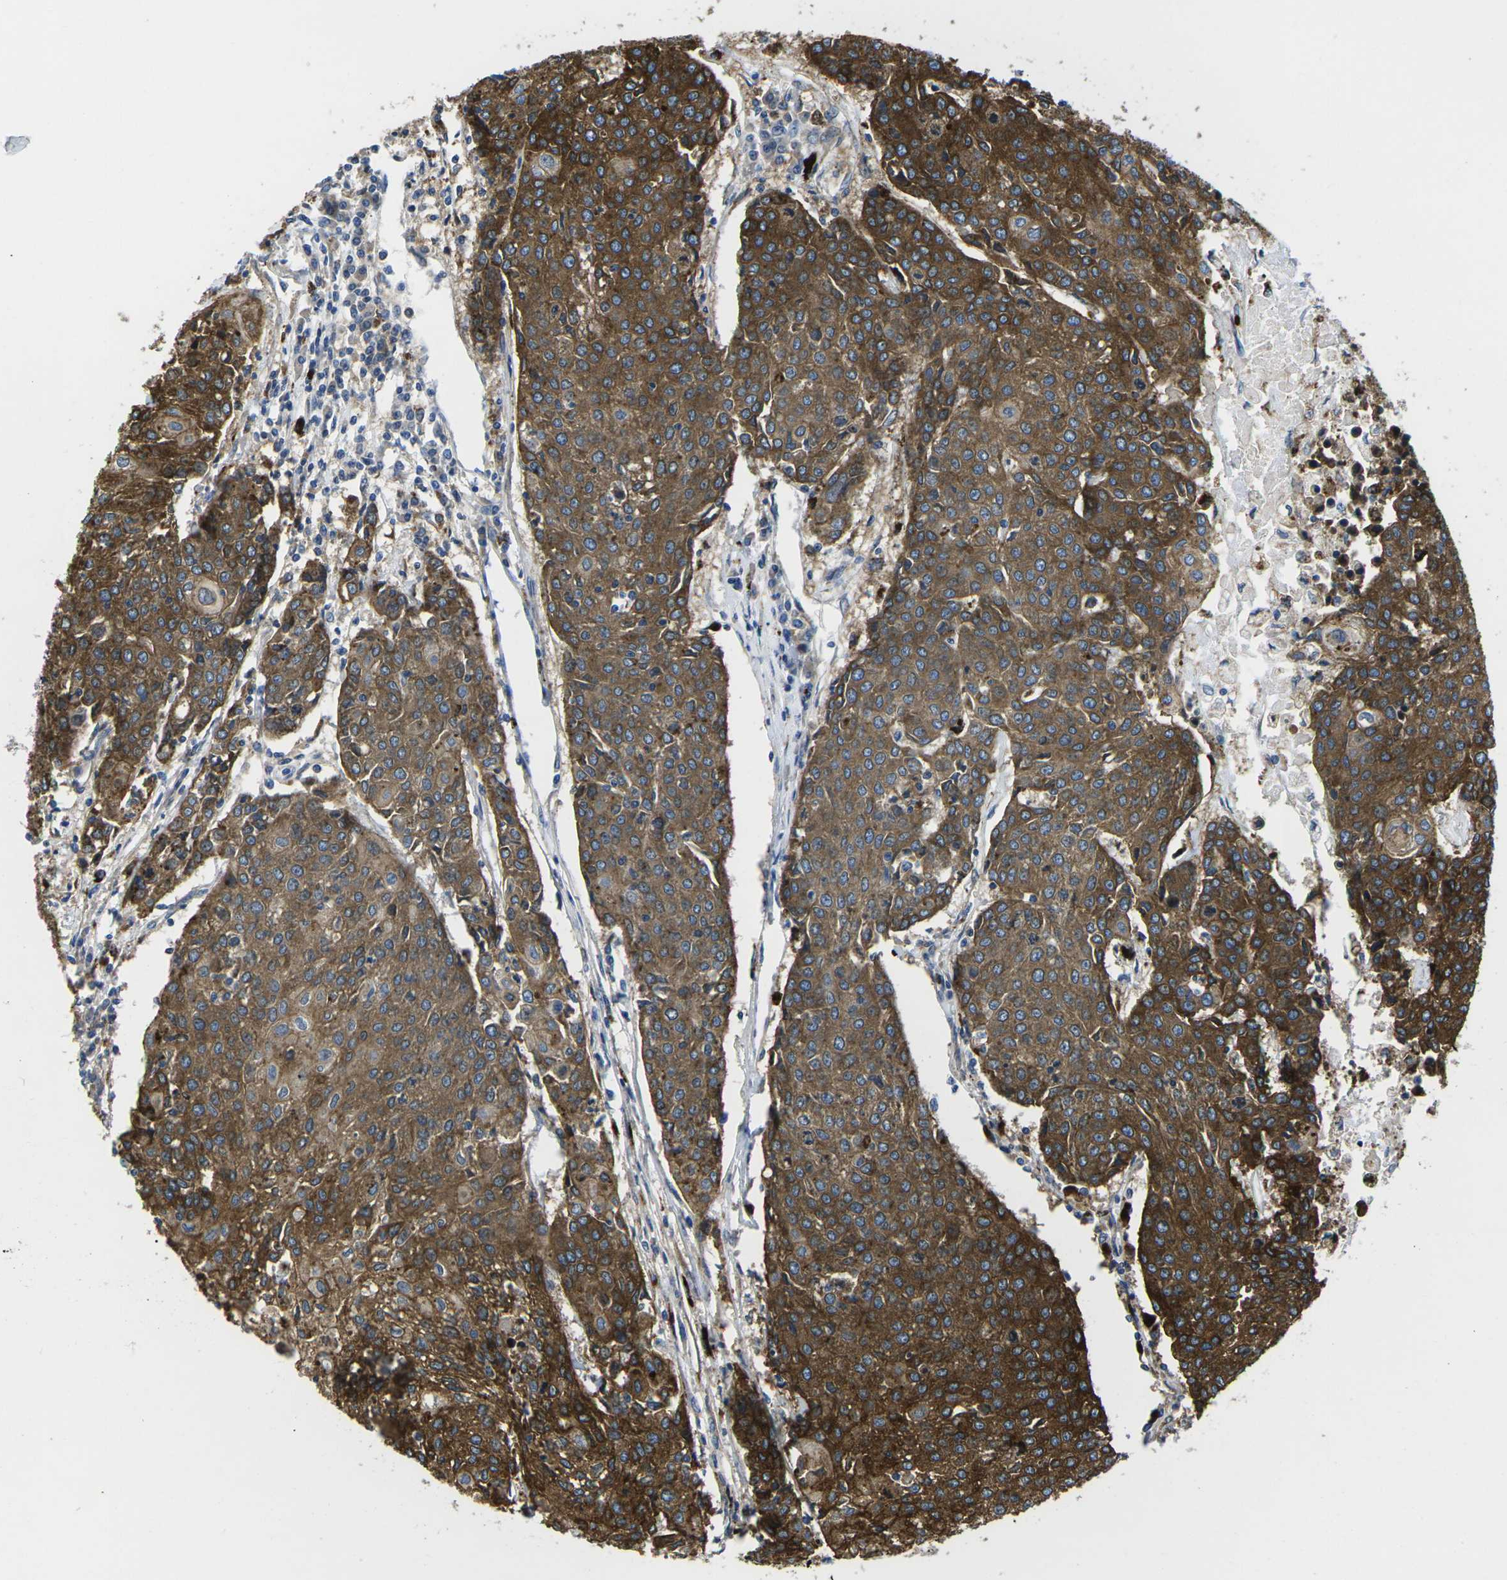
{"staining": {"intensity": "strong", "quantity": ">75%", "location": "cytoplasmic/membranous"}, "tissue": "urothelial cancer", "cell_type": "Tumor cells", "image_type": "cancer", "snomed": [{"axis": "morphology", "description": "Urothelial carcinoma, High grade"}, {"axis": "topography", "description": "Urinary bladder"}], "caption": "Immunohistochemical staining of human urothelial carcinoma (high-grade) shows high levels of strong cytoplasmic/membranous positivity in approximately >75% of tumor cells.", "gene": "DLG1", "patient": {"sex": "female", "age": 85}}